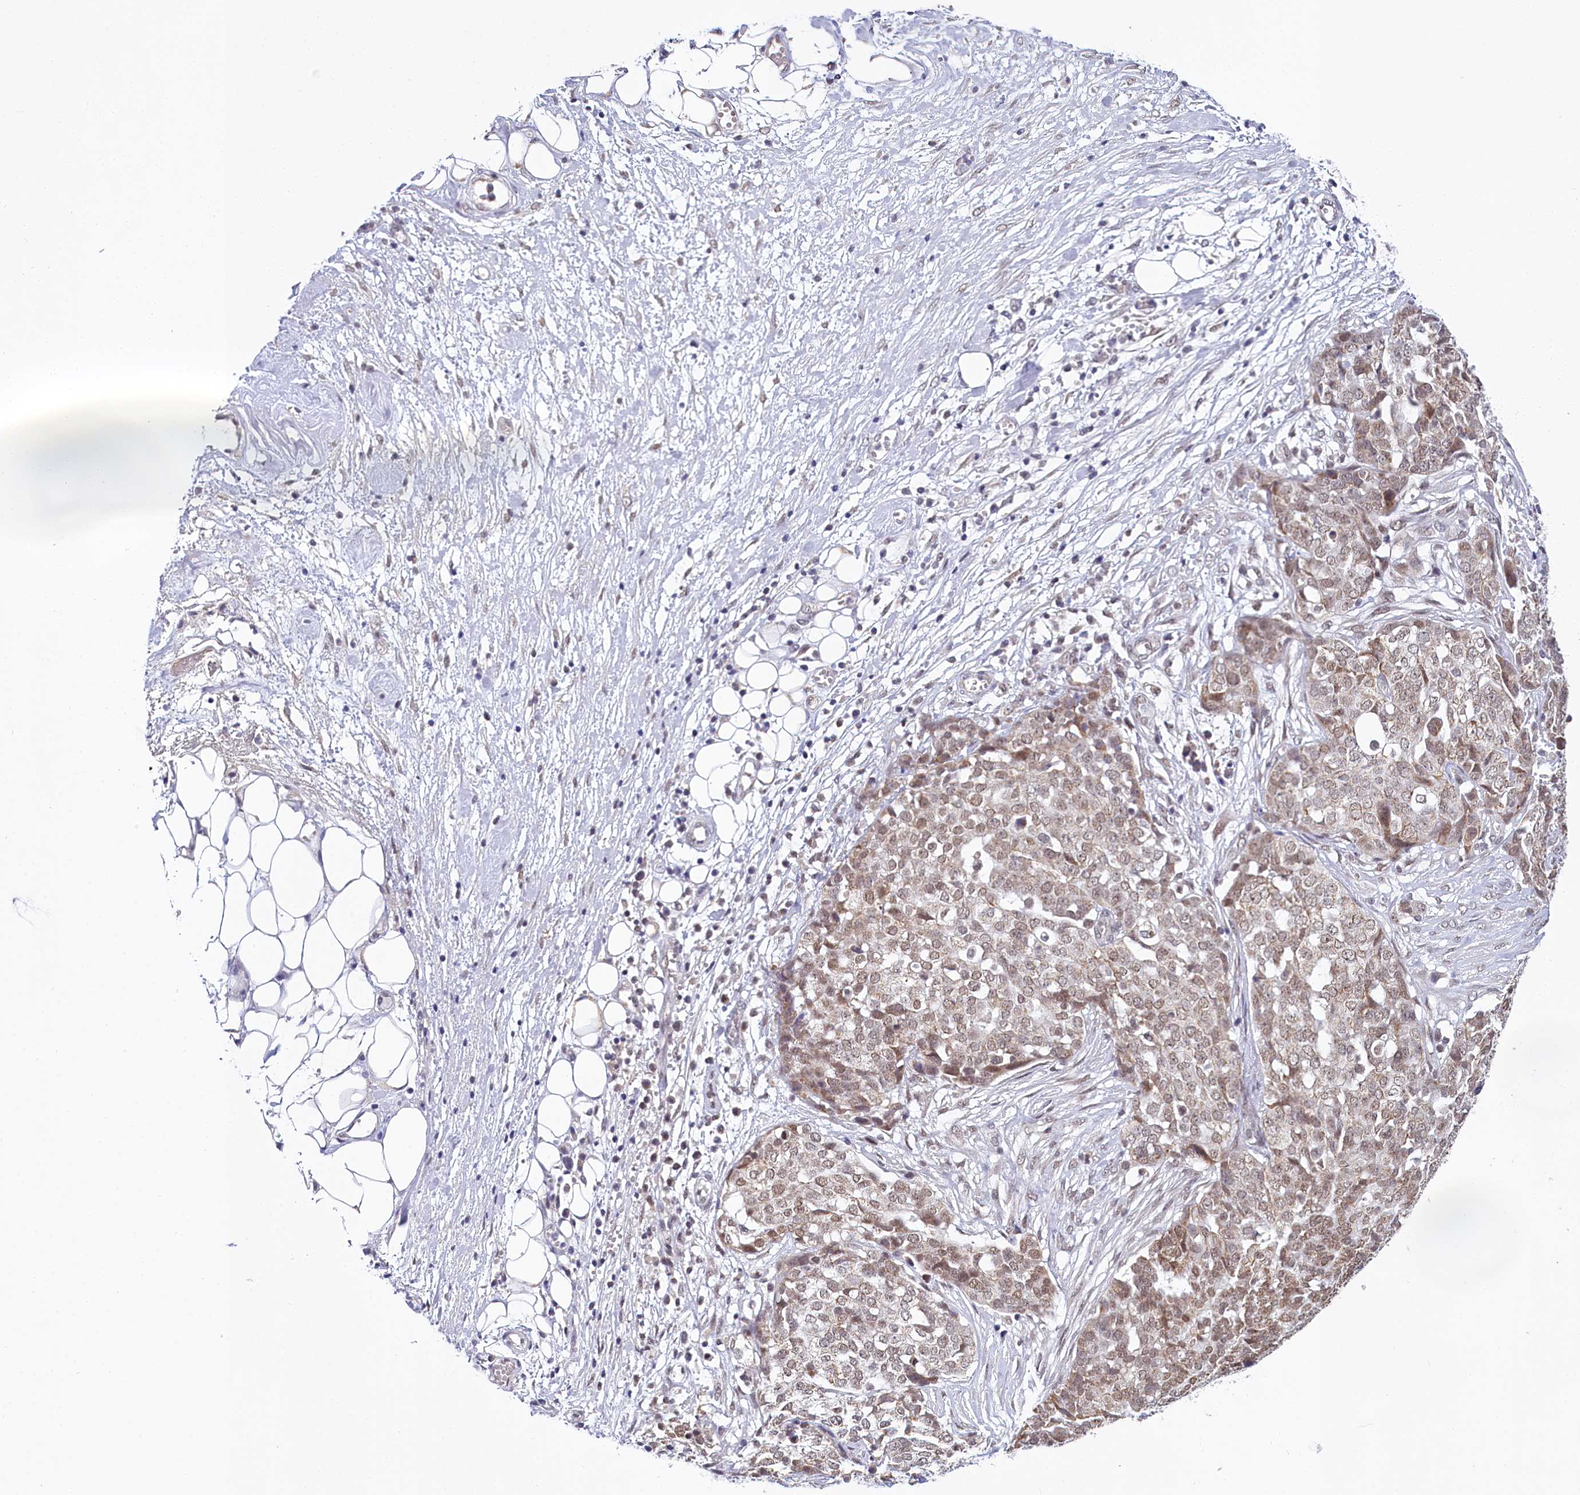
{"staining": {"intensity": "weak", "quantity": ">75%", "location": "nuclear"}, "tissue": "ovarian cancer", "cell_type": "Tumor cells", "image_type": "cancer", "snomed": [{"axis": "morphology", "description": "Cystadenocarcinoma, serous, NOS"}, {"axis": "topography", "description": "Soft tissue"}, {"axis": "topography", "description": "Ovary"}], "caption": "Protein staining shows weak nuclear positivity in approximately >75% of tumor cells in ovarian serous cystadenocarcinoma.", "gene": "PPHLN1", "patient": {"sex": "female", "age": 57}}